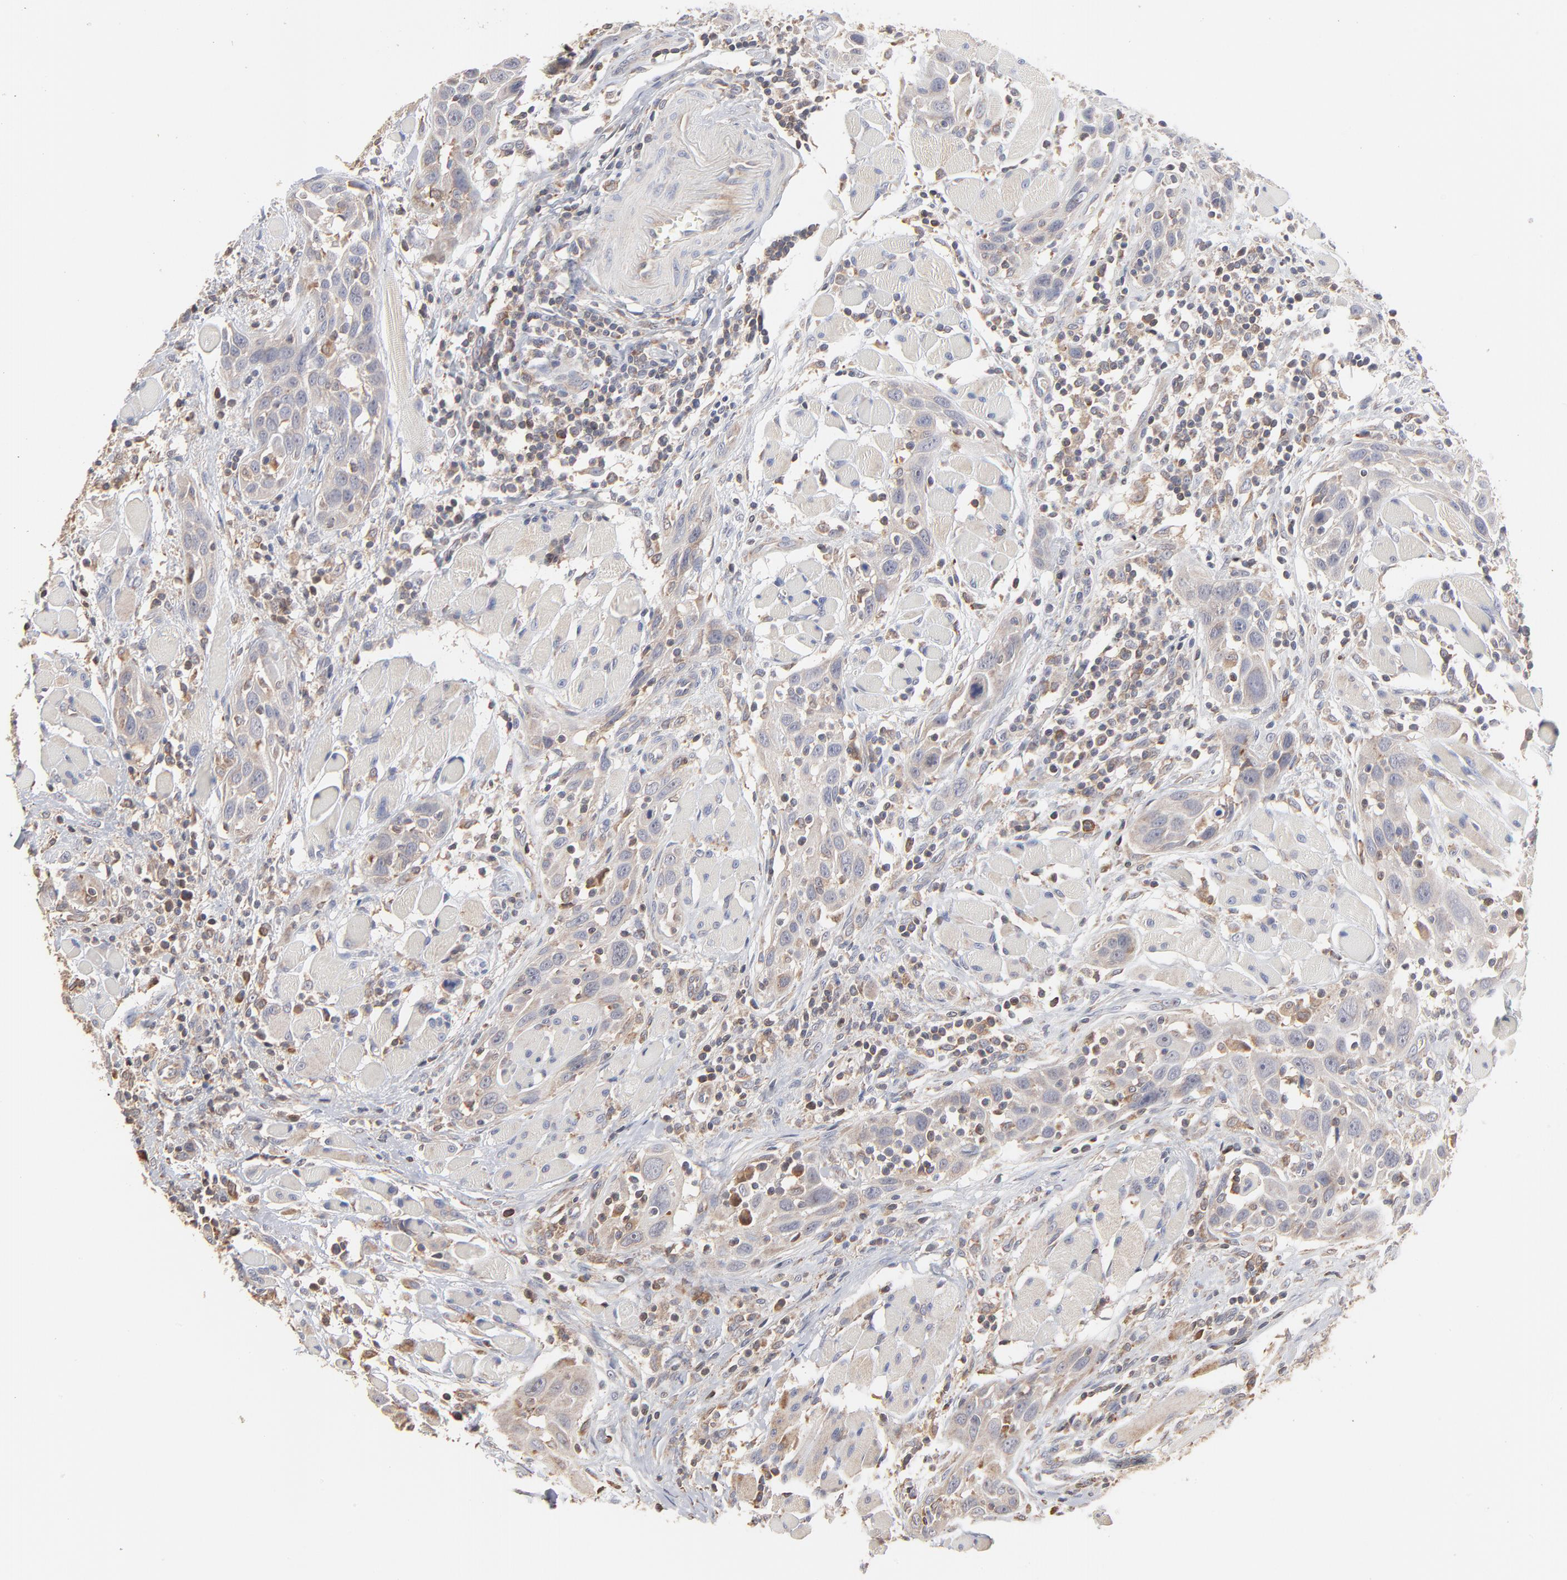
{"staining": {"intensity": "weak", "quantity": "25%-75%", "location": "cytoplasmic/membranous"}, "tissue": "head and neck cancer", "cell_type": "Tumor cells", "image_type": "cancer", "snomed": [{"axis": "morphology", "description": "Squamous cell carcinoma, NOS"}, {"axis": "topography", "description": "Oral tissue"}, {"axis": "topography", "description": "Head-Neck"}], "caption": "This is an image of immunohistochemistry (IHC) staining of head and neck squamous cell carcinoma, which shows weak staining in the cytoplasmic/membranous of tumor cells.", "gene": "RNF213", "patient": {"sex": "female", "age": 50}}